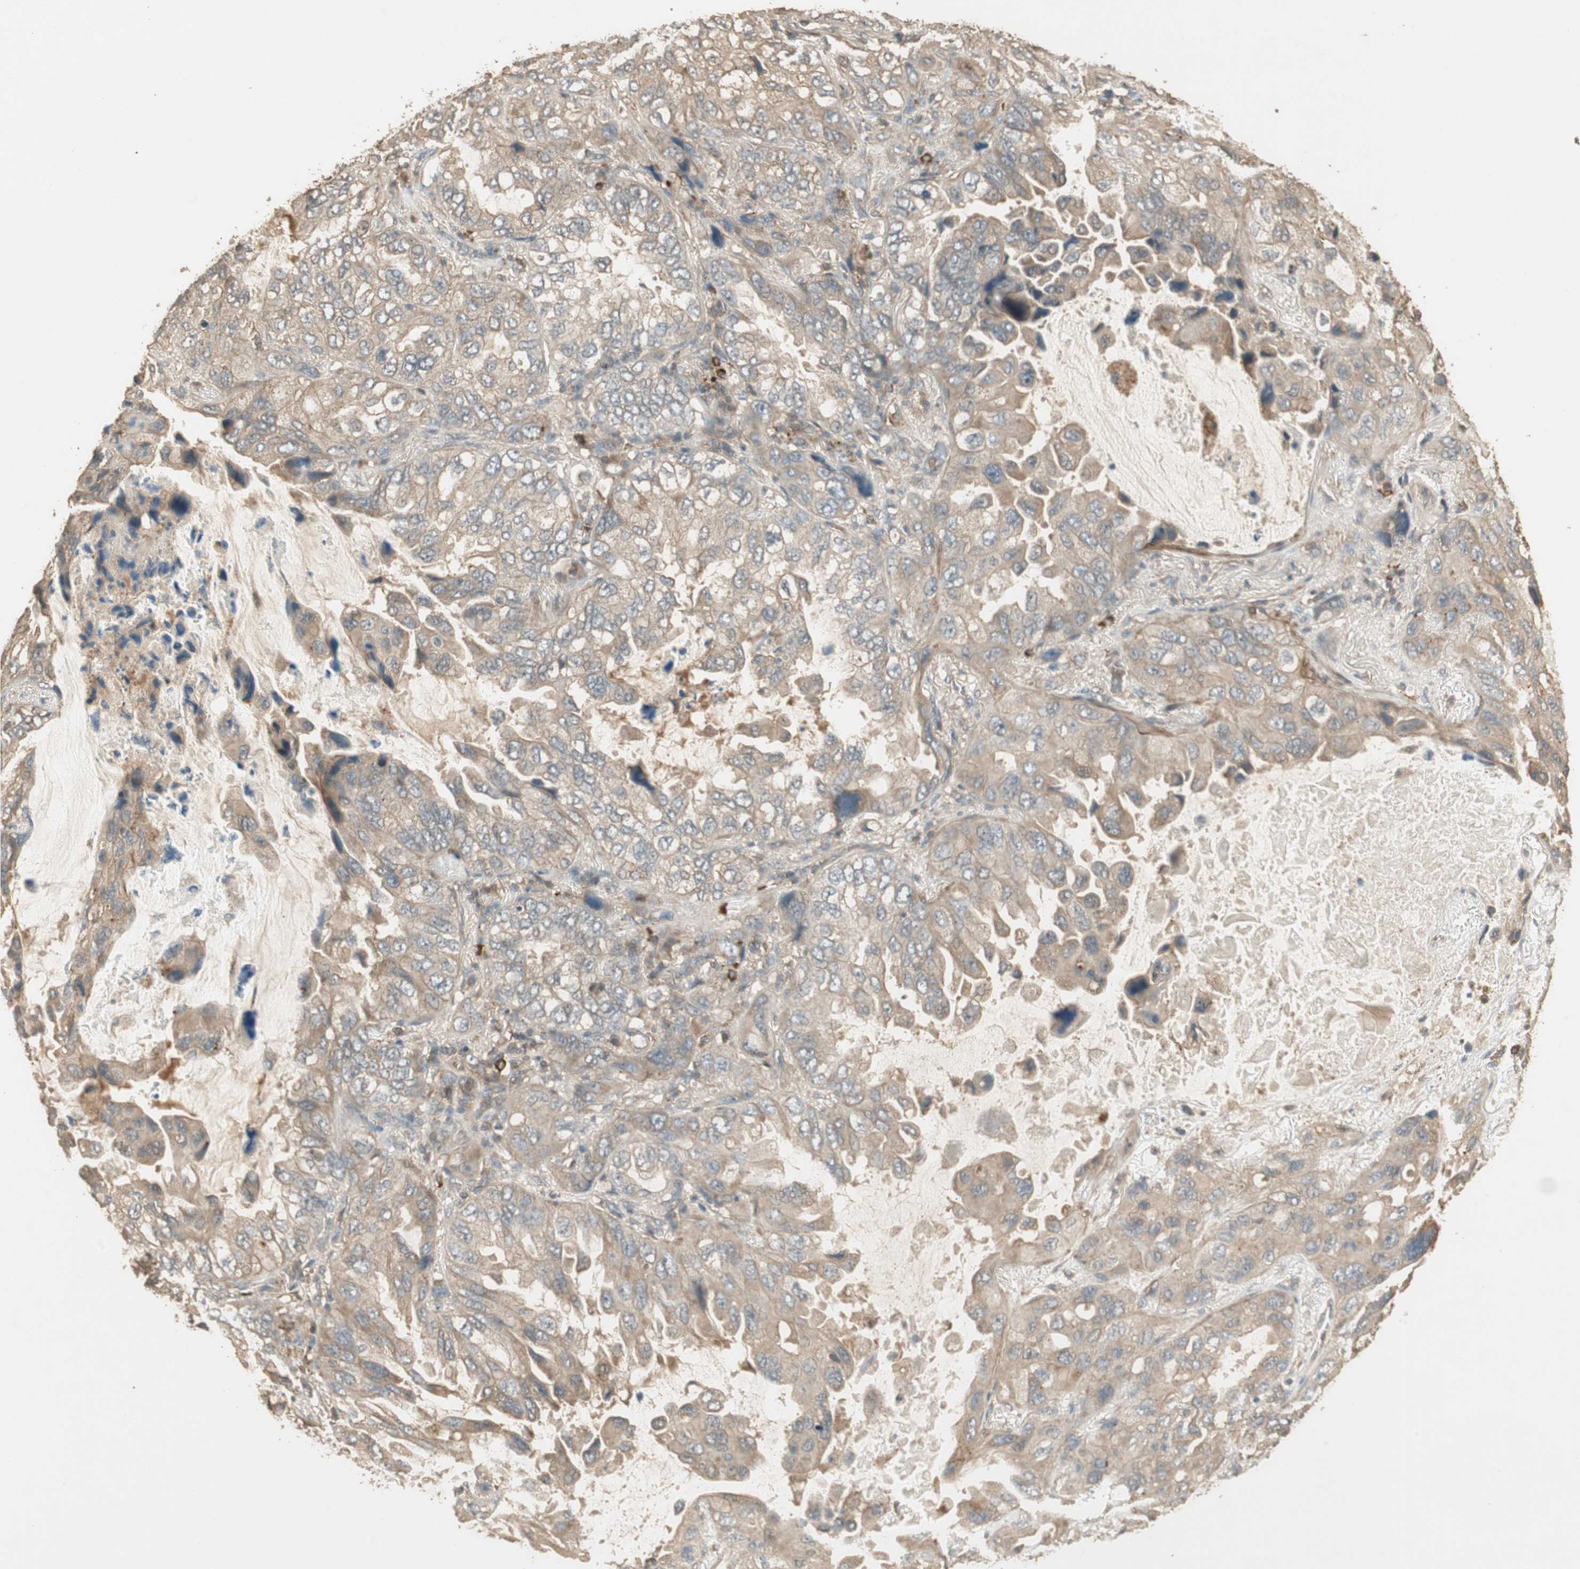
{"staining": {"intensity": "weak", "quantity": "25%-75%", "location": "cytoplasmic/membranous"}, "tissue": "lung cancer", "cell_type": "Tumor cells", "image_type": "cancer", "snomed": [{"axis": "morphology", "description": "Squamous cell carcinoma, NOS"}, {"axis": "topography", "description": "Lung"}], "caption": "Immunohistochemical staining of lung squamous cell carcinoma reveals weak cytoplasmic/membranous protein expression in approximately 25%-75% of tumor cells.", "gene": "USP2", "patient": {"sex": "female", "age": 73}}